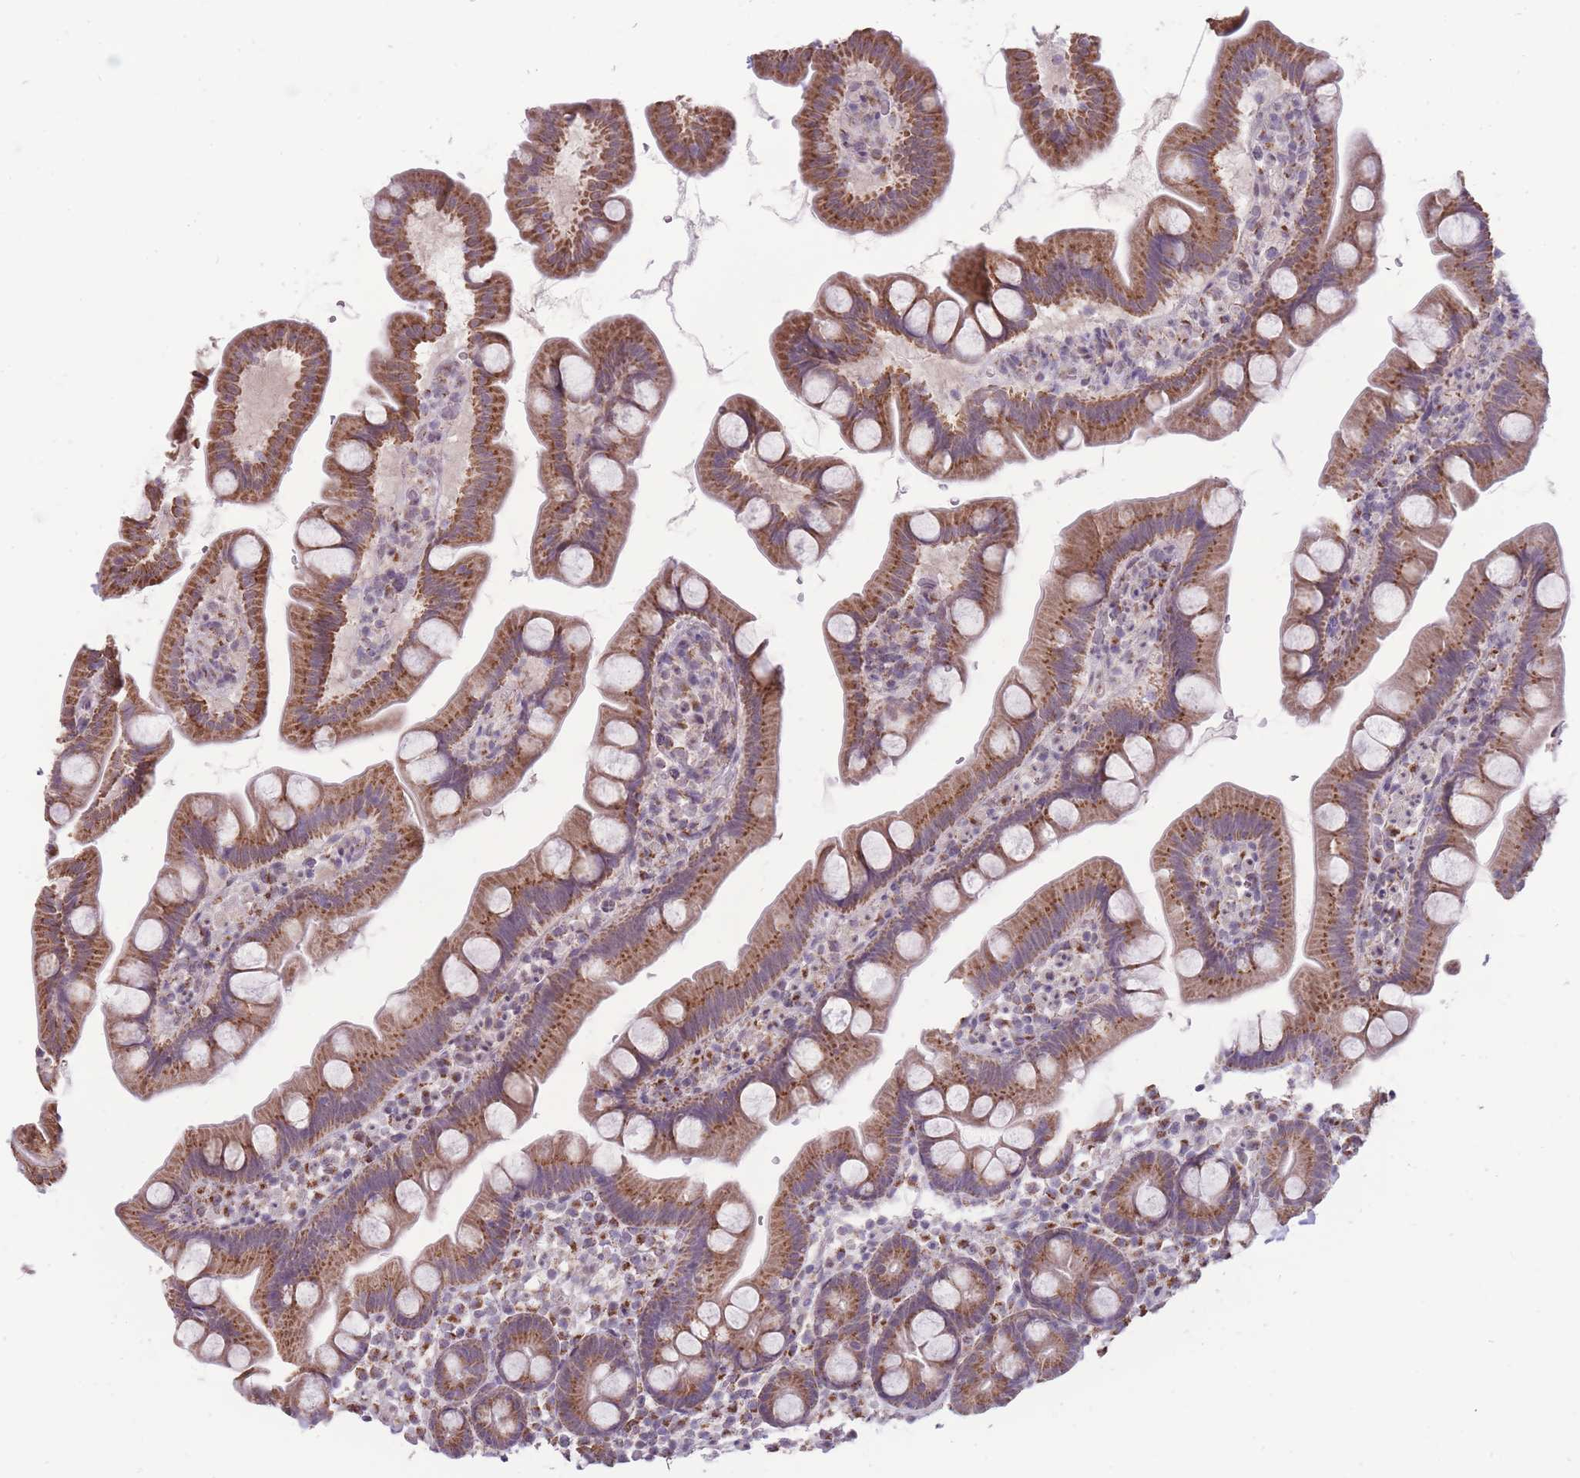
{"staining": {"intensity": "moderate", "quantity": ">75%", "location": "cytoplasmic/membranous"}, "tissue": "small intestine", "cell_type": "Glandular cells", "image_type": "normal", "snomed": [{"axis": "morphology", "description": "Normal tissue, NOS"}, {"axis": "topography", "description": "Small intestine"}], "caption": "Brown immunohistochemical staining in unremarkable human small intestine shows moderate cytoplasmic/membranous staining in about >75% of glandular cells.", "gene": "NELL1", "patient": {"sex": "female", "age": 68}}